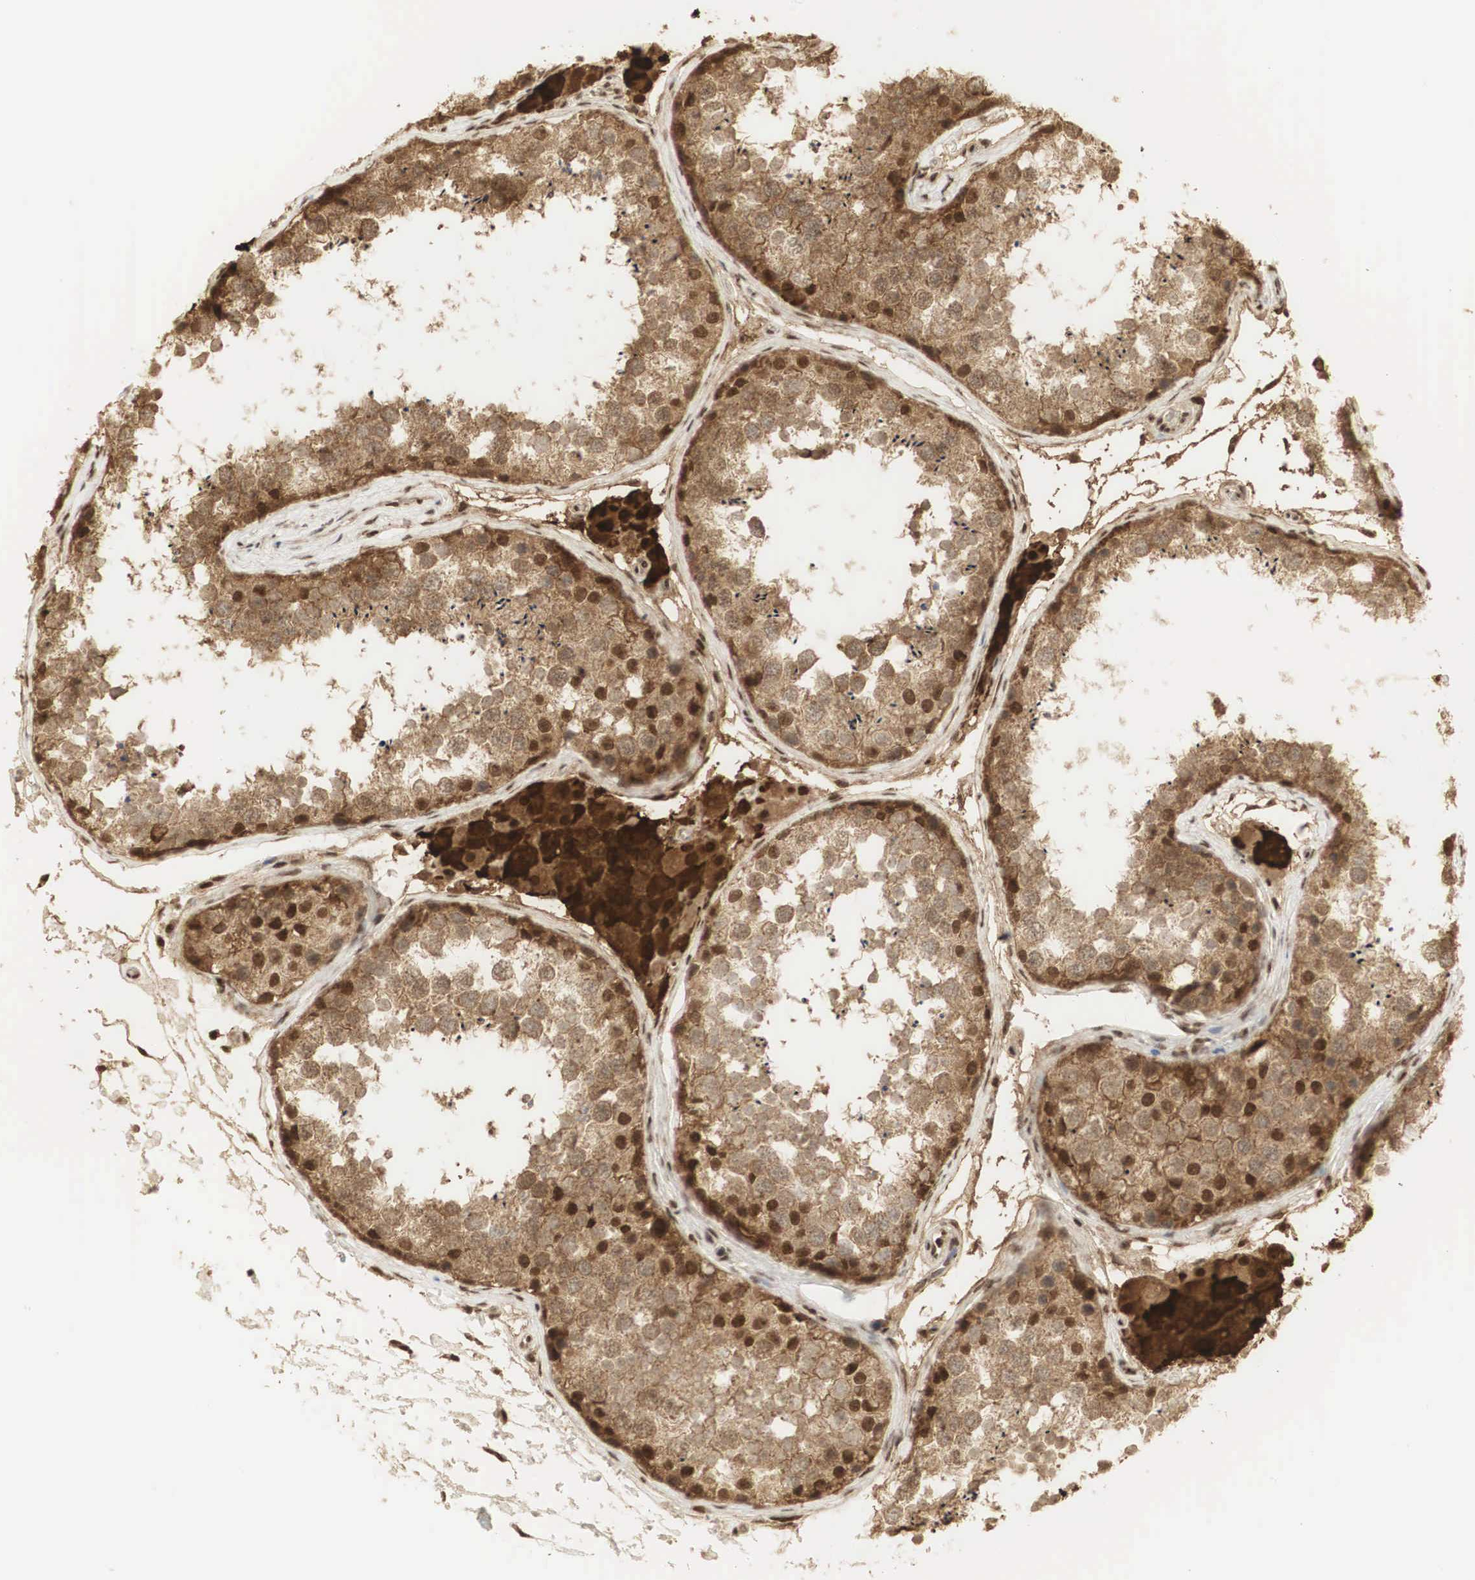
{"staining": {"intensity": "weak", "quantity": ">75%", "location": "cytoplasmic/membranous"}, "tissue": "testis", "cell_type": "Cells in seminiferous ducts", "image_type": "normal", "snomed": [{"axis": "morphology", "description": "Normal tissue, NOS"}, {"axis": "topography", "description": "Testis"}], "caption": "This histopathology image demonstrates immunohistochemistry staining of benign human testis, with low weak cytoplasmic/membranous expression in approximately >75% of cells in seminiferous ducts.", "gene": "RNF113A", "patient": {"sex": "male", "age": 57}}